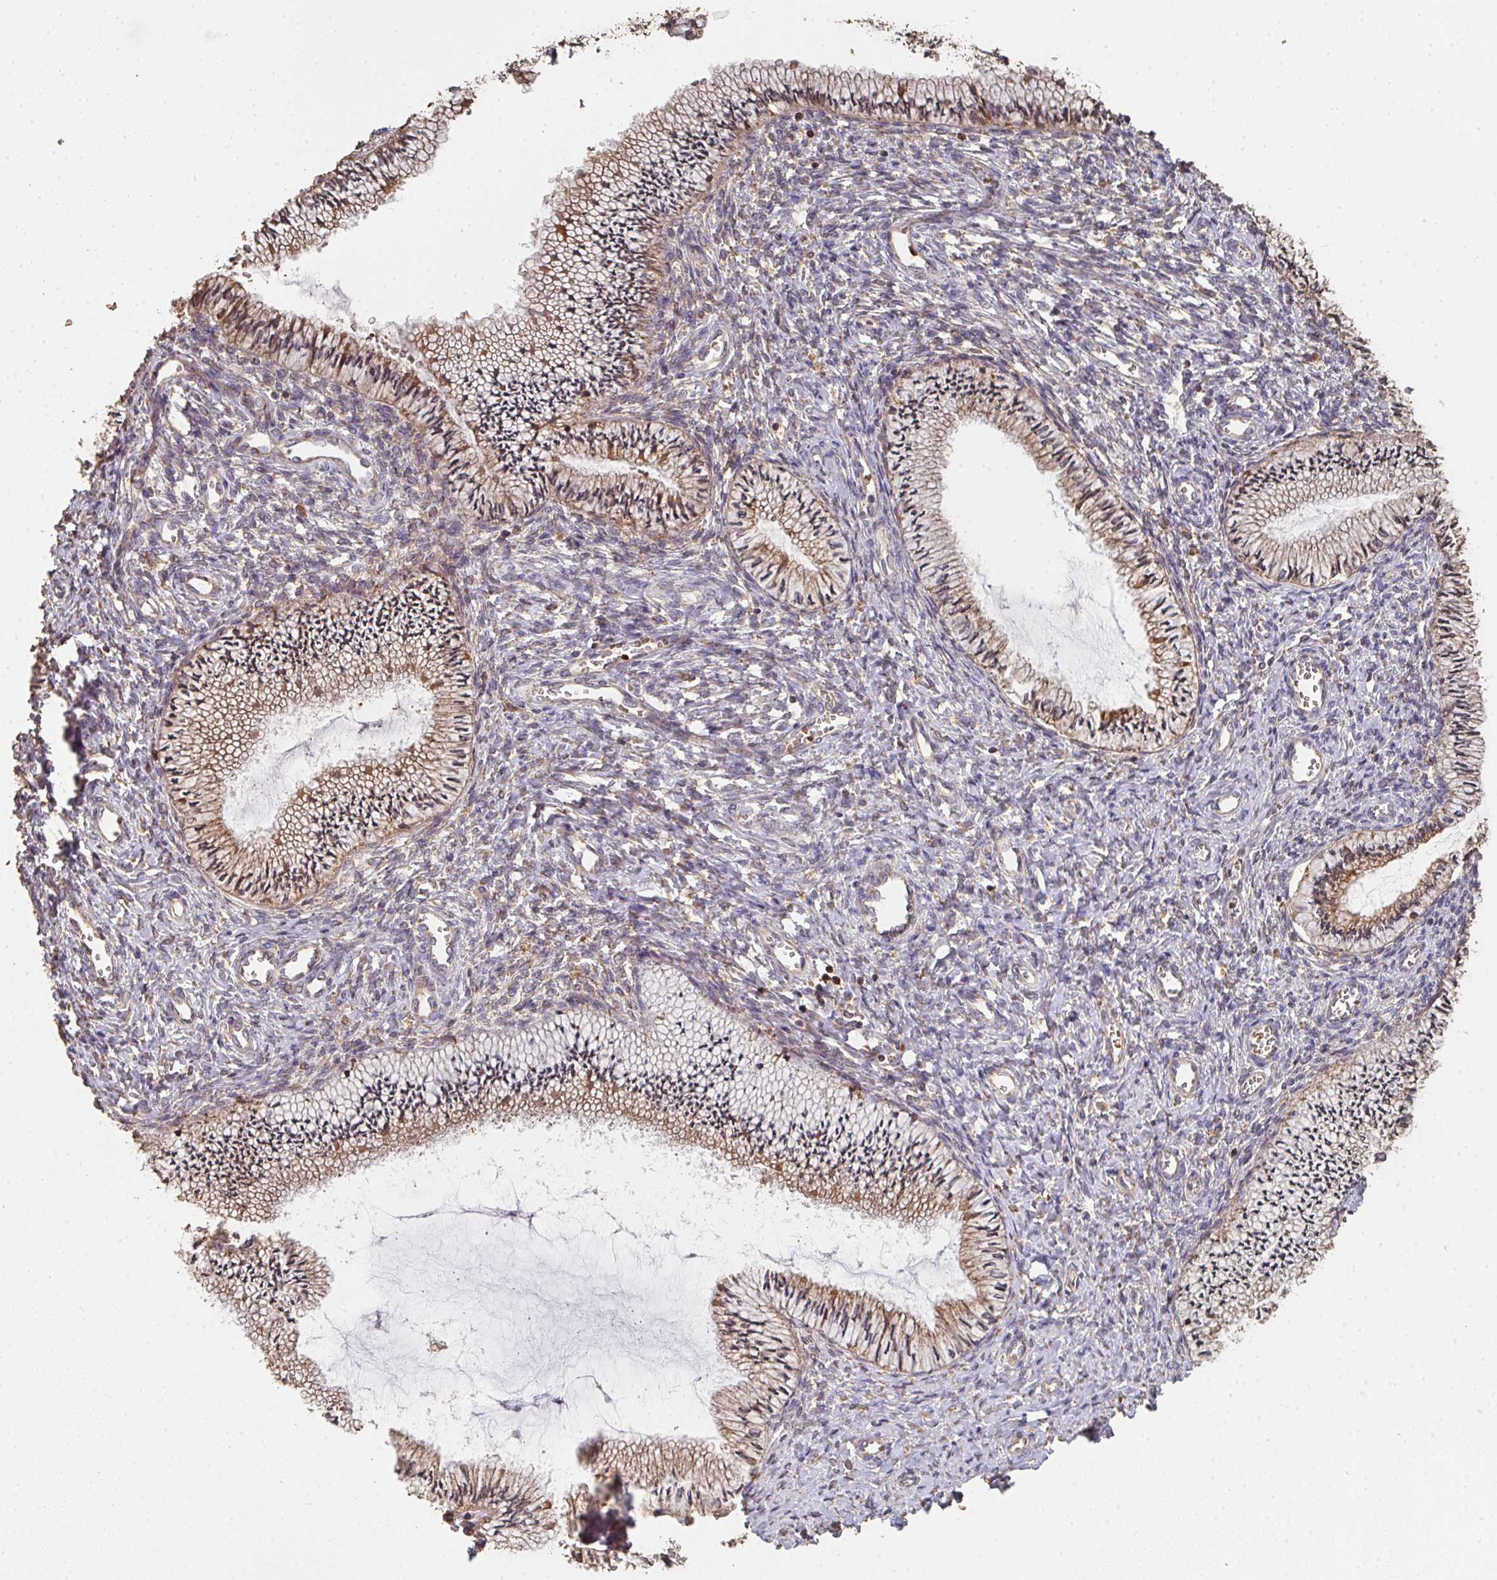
{"staining": {"intensity": "weak", "quantity": ">75%", "location": "cytoplasmic/membranous"}, "tissue": "cervix", "cell_type": "Glandular cells", "image_type": "normal", "snomed": [{"axis": "morphology", "description": "Normal tissue, NOS"}, {"axis": "topography", "description": "Cervix"}], "caption": "High-magnification brightfield microscopy of benign cervix stained with DAB (3,3'-diaminobenzidine) (brown) and counterstained with hematoxylin (blue). glandular cells exhibit weak cytoplasmic/membranous staining is identified in about>75% of cells. Immunohistochemistry (ihc) stains the protein in brown and the nuclei are stained blue.", "gene": "POLG", "patient": {"sex": "female", "age": 24}}